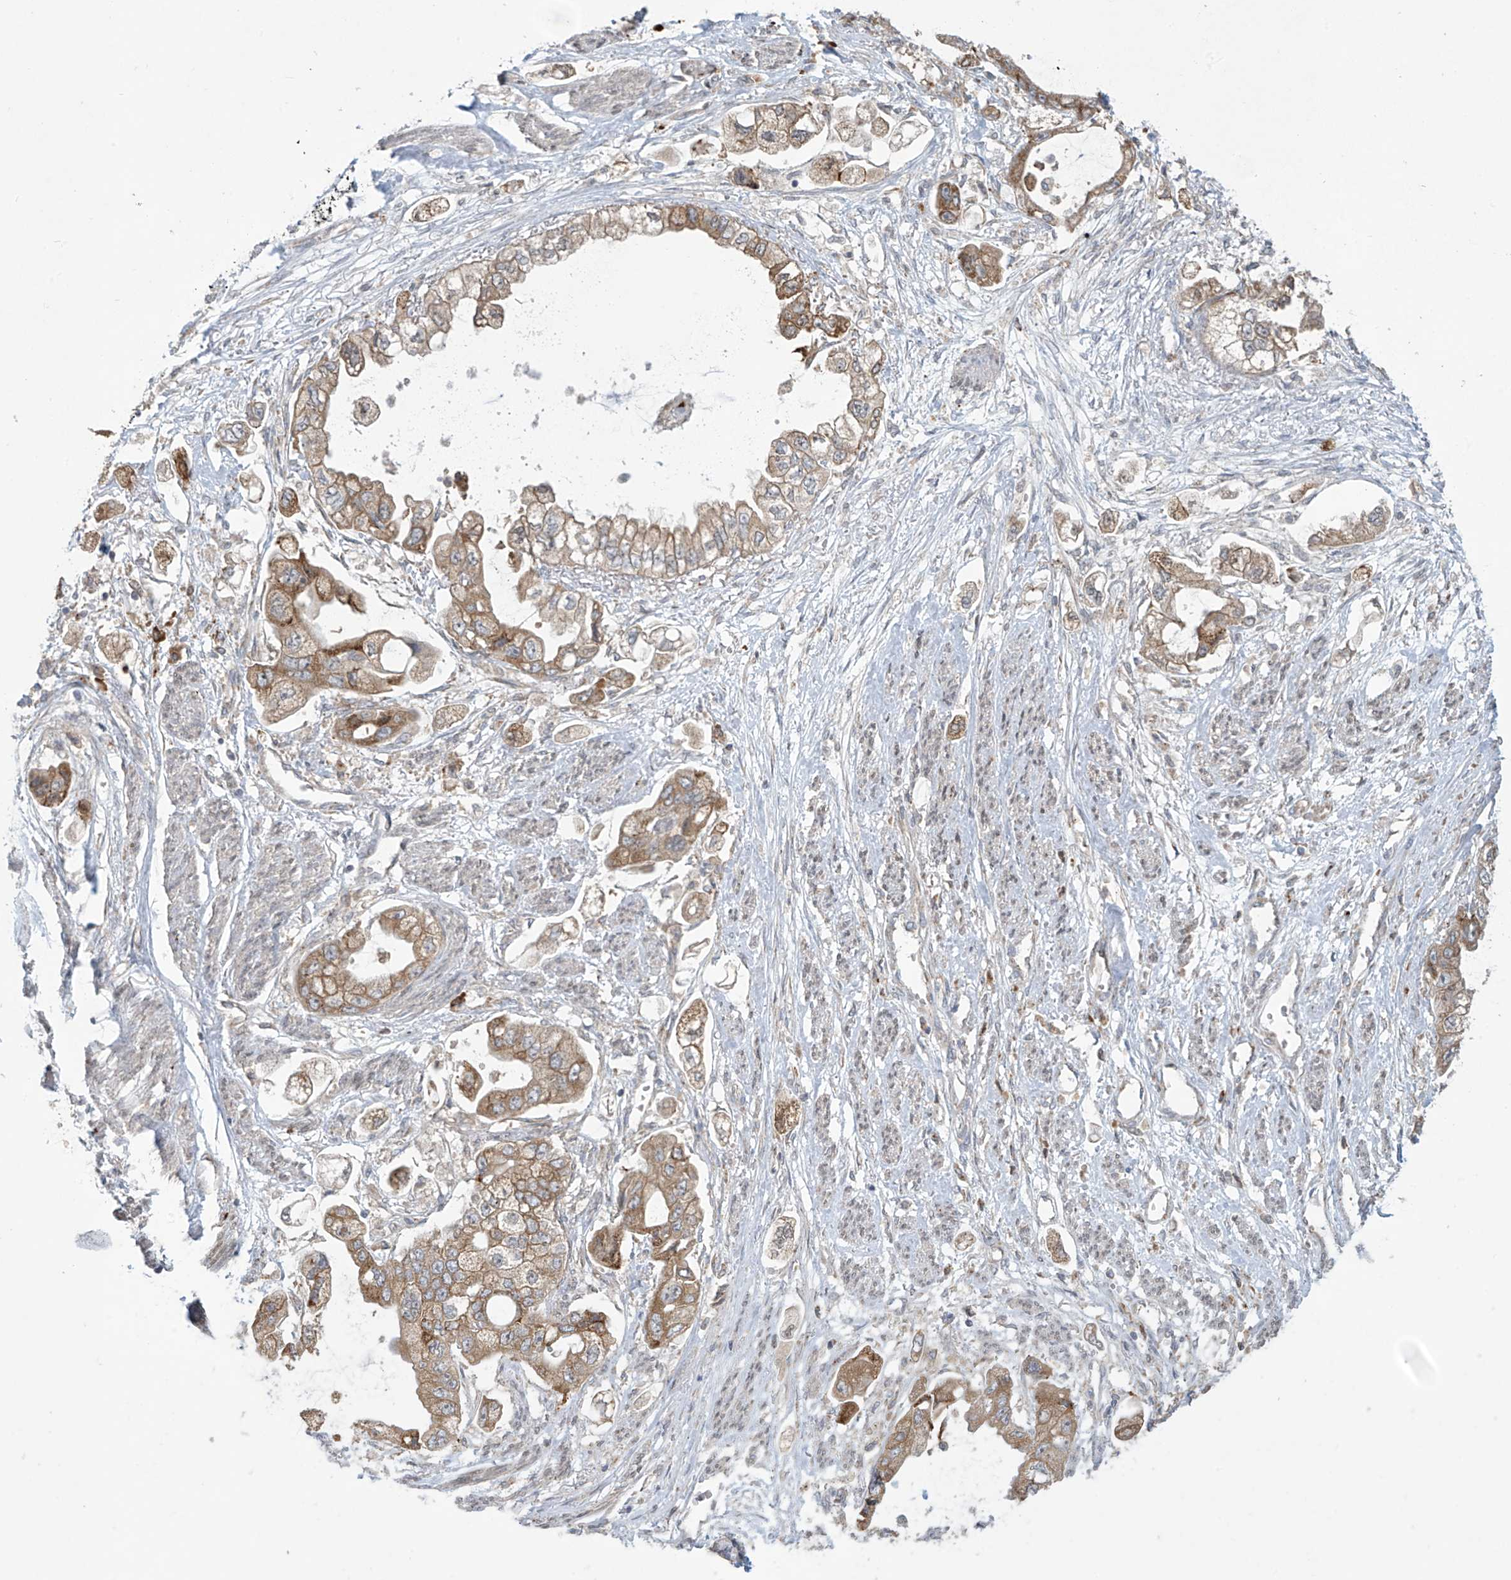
{"staining": {"intensity": "moderate", "quantity": ">75%", "location": "cytoplasmic/membranous"}, "tissue": "stomach cancer", "cell_type": "Tumor cells", "image_type": "cancer", "snomed": [{"axis": "morphology", "description": "Adenocarcinoma, NOS"}, {"axis": "topography", "description": "Stomach"}], "caption": "A medium amount of moderate cytoplasmic/membranous positivity is present in approximately >75% of tumor cells in stomach adenocarcinoma tissue.", "gene": "PPAT", "patient": {"sex": "male", "age": 62}}